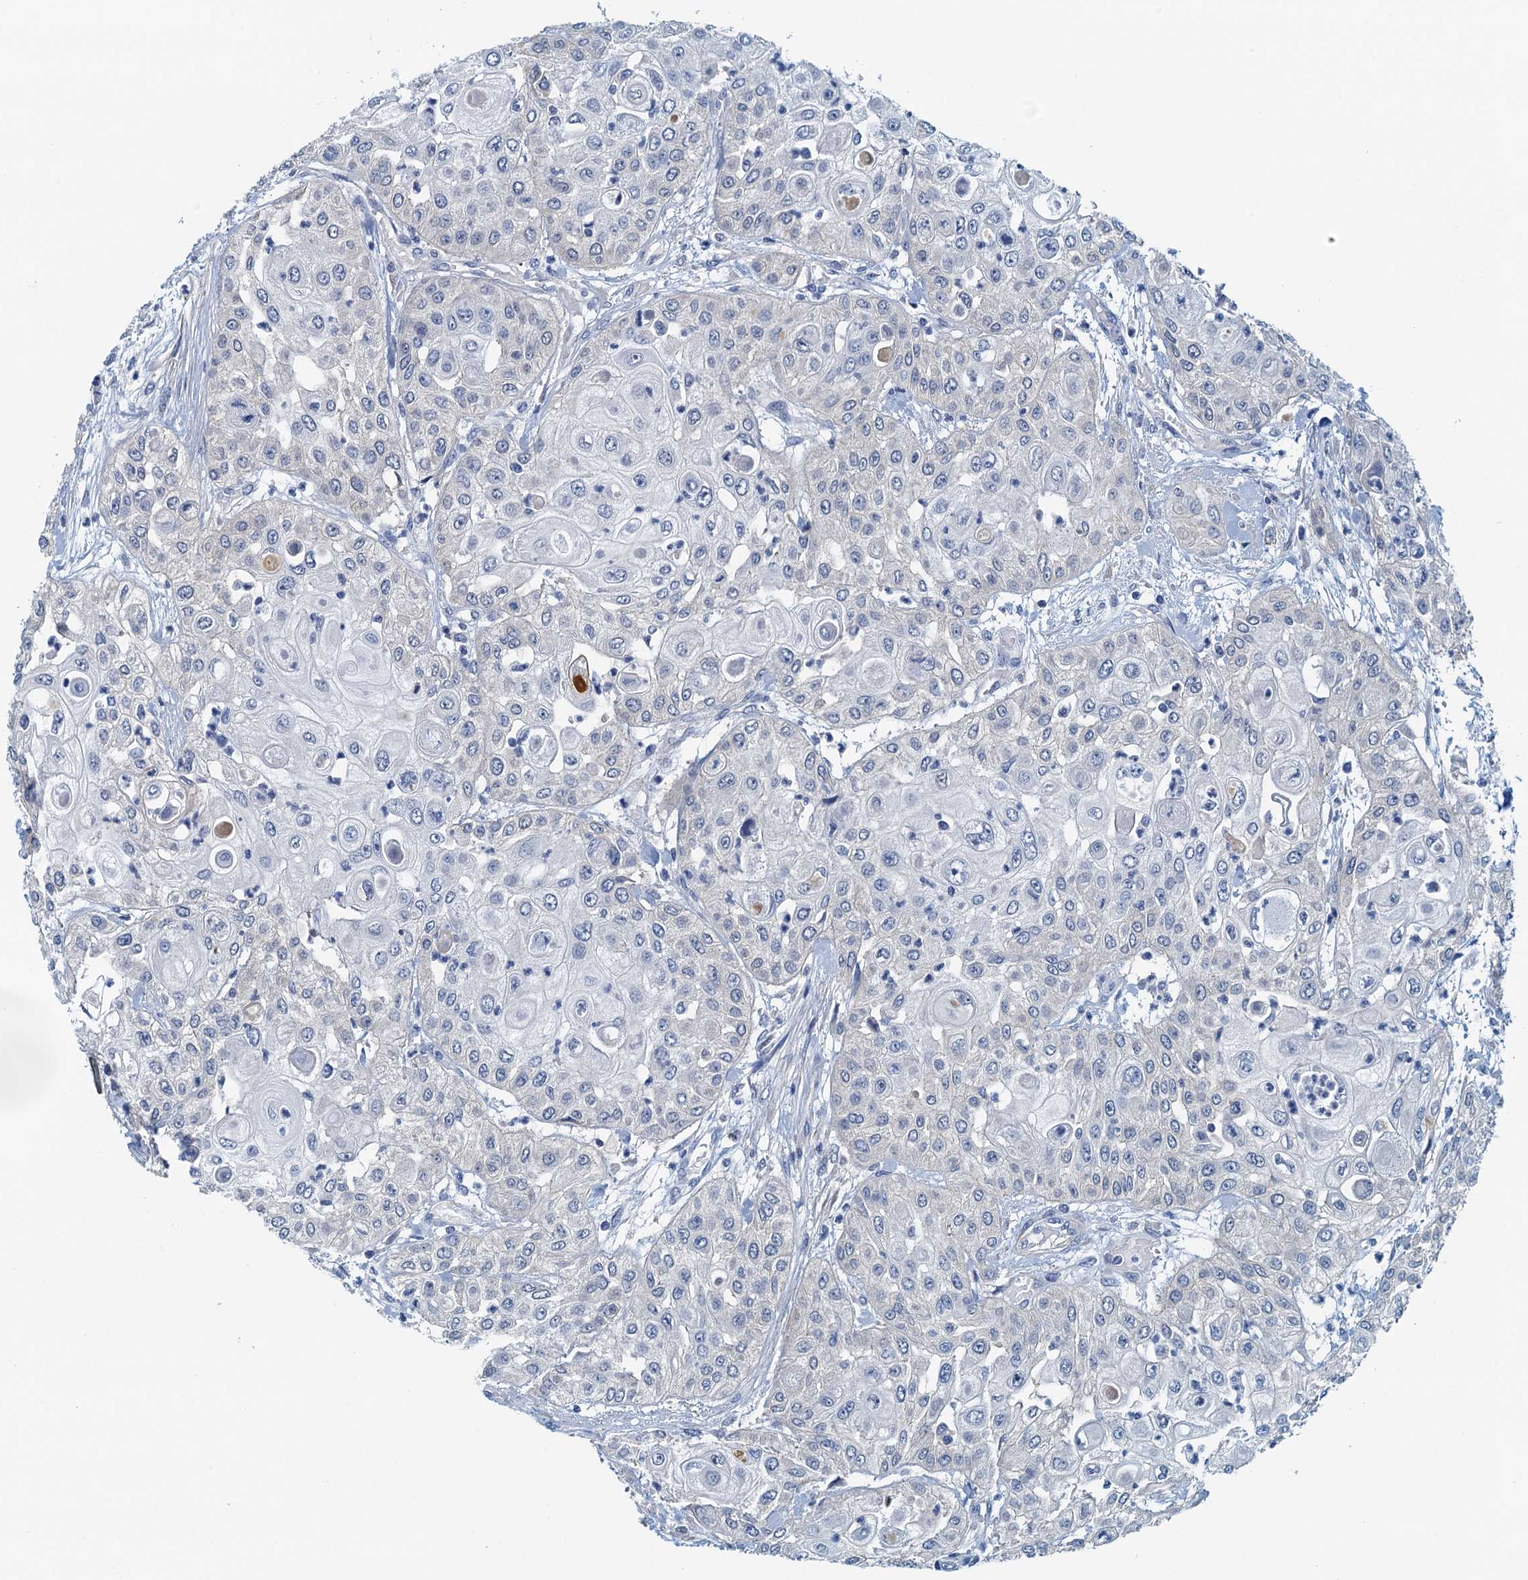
{"staining": {"intensity": "negative", "quantity": "none", "location": "none"}, "tissue": "urothelial cancer", "cell_type": "Tumor cells", "image_type": "cancer", "snomed": [{"axis": "morphology", "description": "Urothelial carcinoma, High grade"}, {"axis": "topography", "description": "Urinary bladder"}], "caption": "Histopathology image shows no significant protein staining in tumor cells of urothelial cancer.", "gene": "DTD1", "patient": {"sex": "female", "age": 79}}